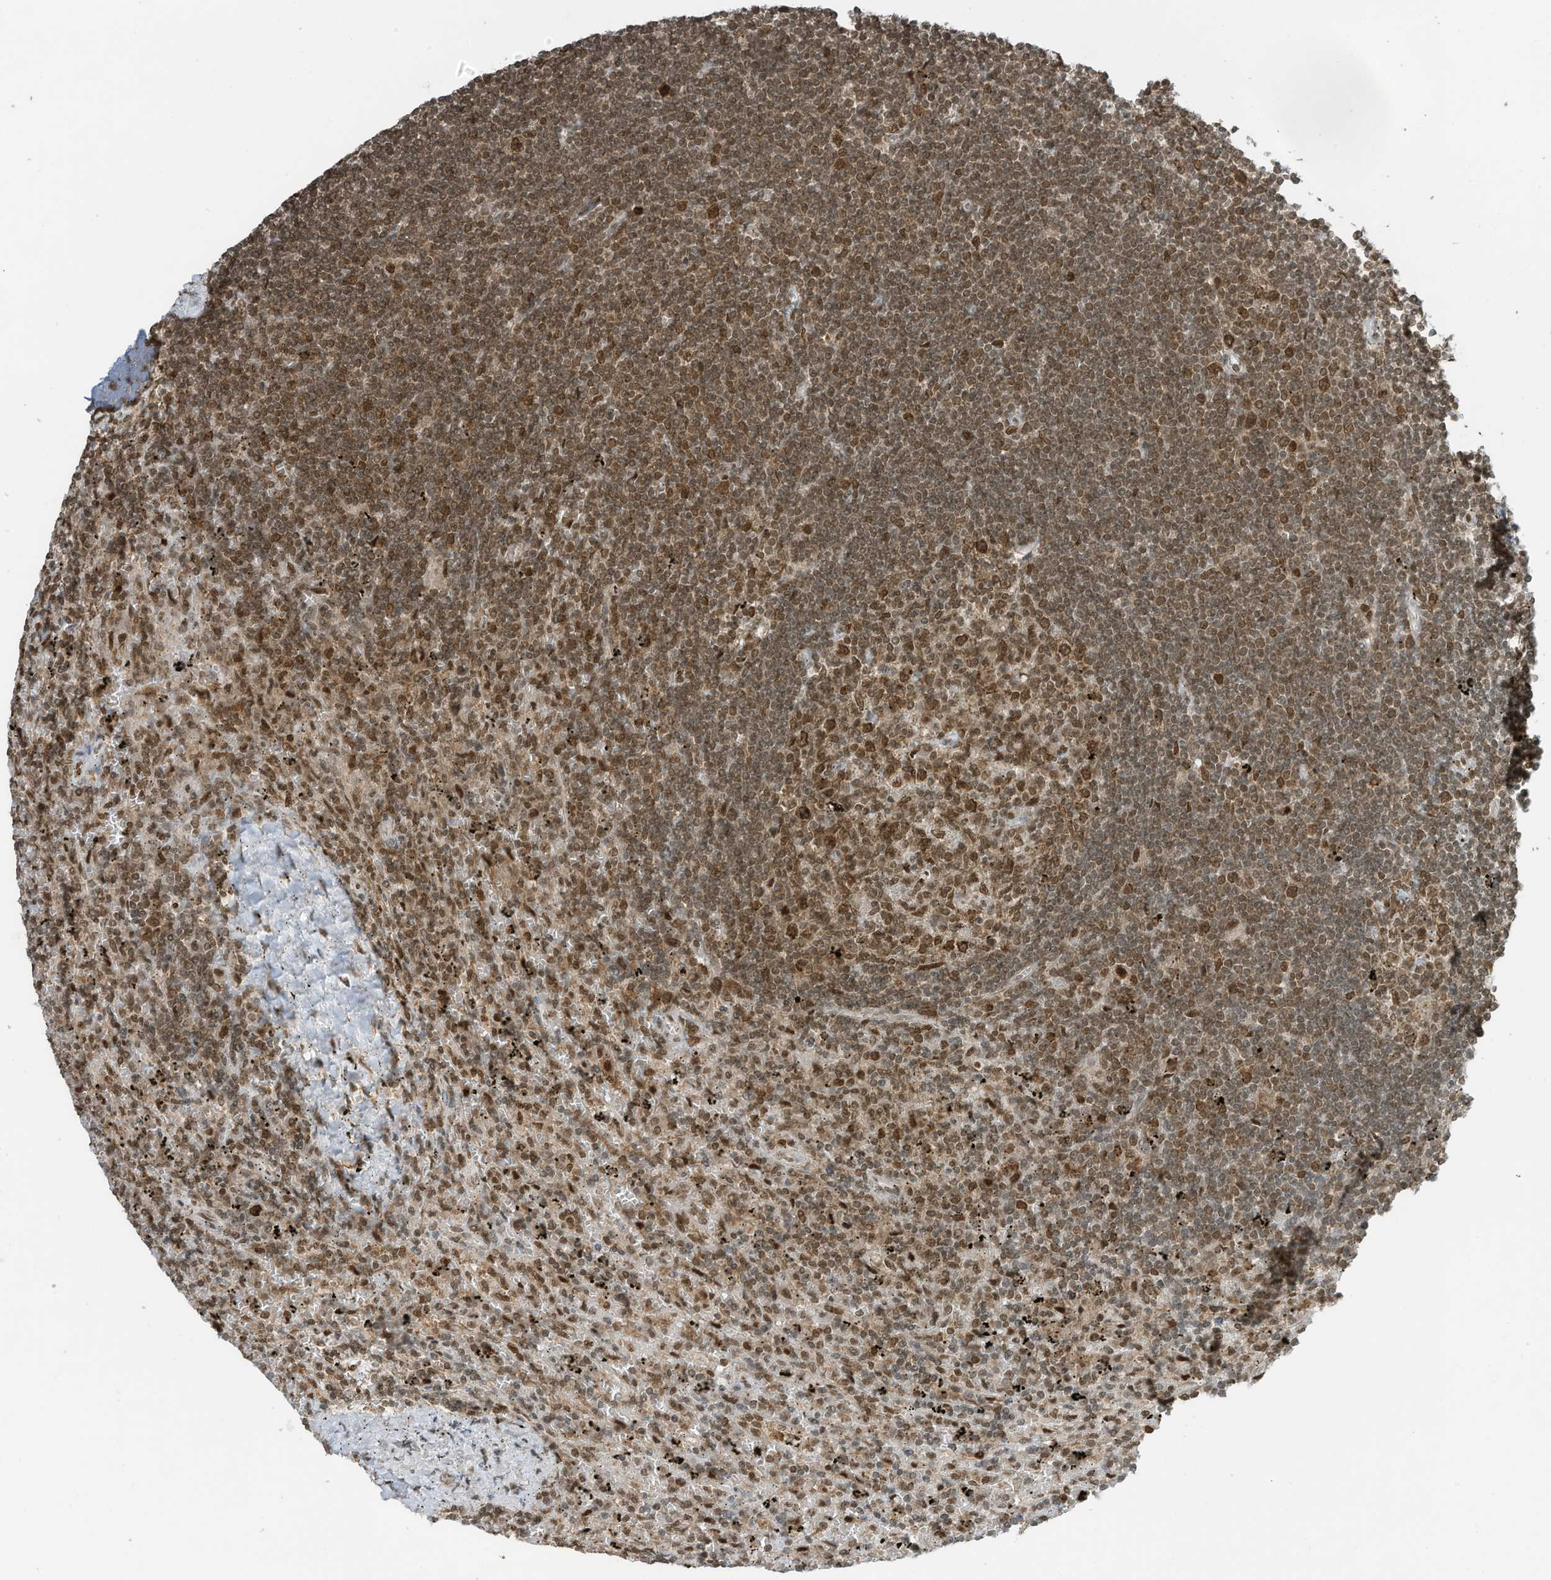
{"staining": {"intensity": "moderate", "quantity": ">75%", "location": "nuclear"}, "tissue": "lymphoma", "cell_type": "Tumor cells", "image_type": "cancer", "snomed": [{"axis": "morphology", "description": "Malignant lymphoma, non-Hodgkin's type, Low grade"}, {"axis": "topography", "description": "Spleen"}], "caption": "A brown stain labels moderate nuclear staining of a protein in human lymphoma tumor cells.", "gene": "KPNB1", "patient": {"sex": "male", "age": 76}}